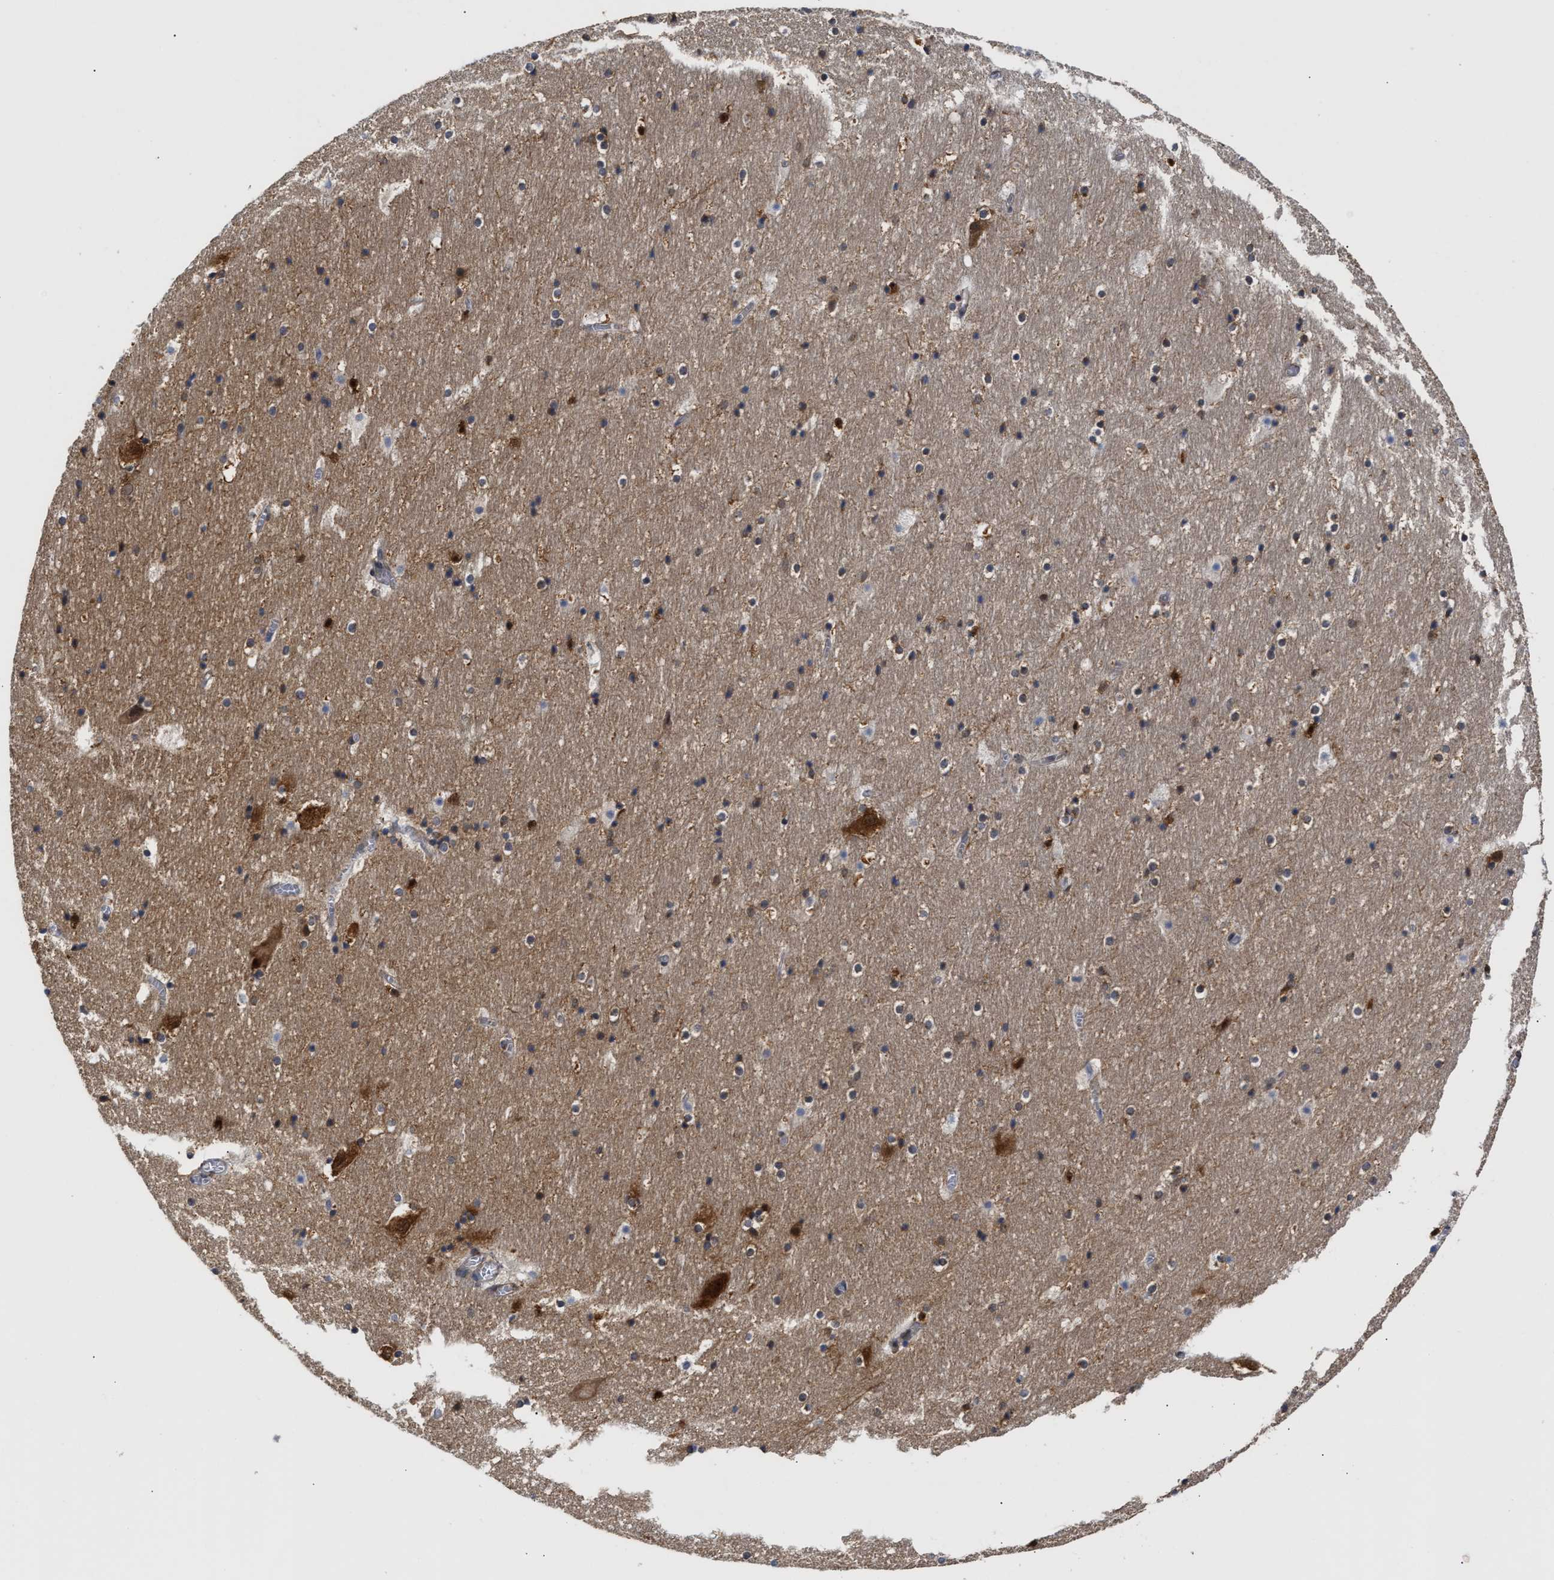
{"staining": {"intensity": "moderate", "quantity": "25%-75%", "location": "cytoplasmic/membranous"}, "tissue": "hippocampus", "cell_type": "Glial cells", "image_type": "normal", "snomed": [{"axis": "morphology", "description": "Normal tissue, NOS"}, {"axis": "topography", "description": "Hippocampus"}], "caption": "Brown immunohistochemical staining in unremarkable human hippocampus shows moderate cytoplasmic/membranous staining in about 25%-75% of glial cells. (Stains: DAB in brown, nuclei in blue, Microscopy: brightfield microscopy at high magnification).", "gene": "CLIP2", "patient": {"sex": "male", "age": 45}}